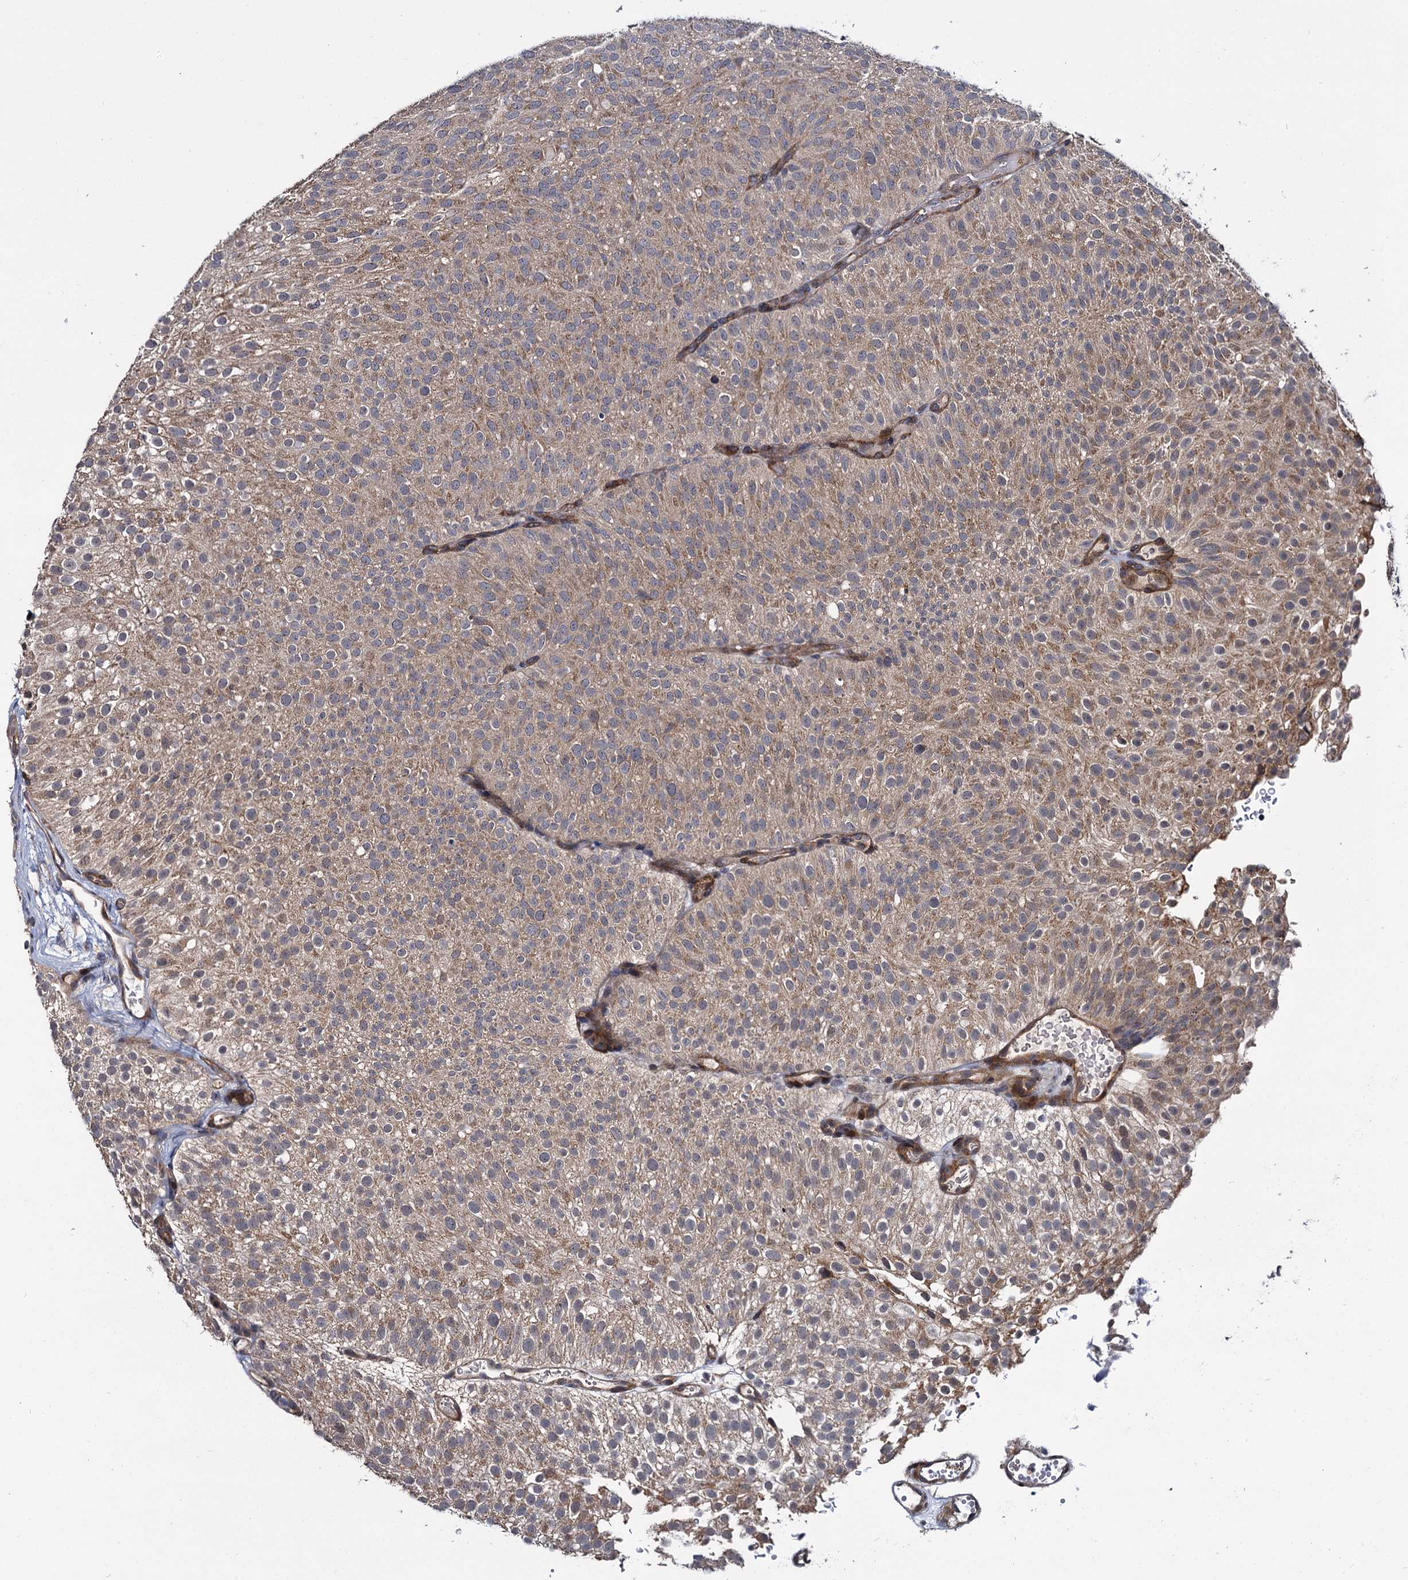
{"staining": {"intensity": "moderate", "quantity": ">75%", "location": "cytoplasmic/membranous"}, "tissue": "urothelial cancer", "cell_type": "Tumor cells", "image_type": "cancer", "snomed": [{"axis": "morphology", "description": "Urothelial carcinoma, Low grade"}, {"axis": "topography", "description": "Urinary bladder"}], "caption": "Protein expression analysis of urothelial carcinoma (low-grade) reveals moderate cytoplasmic/membranous expression in about >75% of tumor cells.", "gene": "ARHGAP42", "patient": {"sex": "male", "age": 78}}